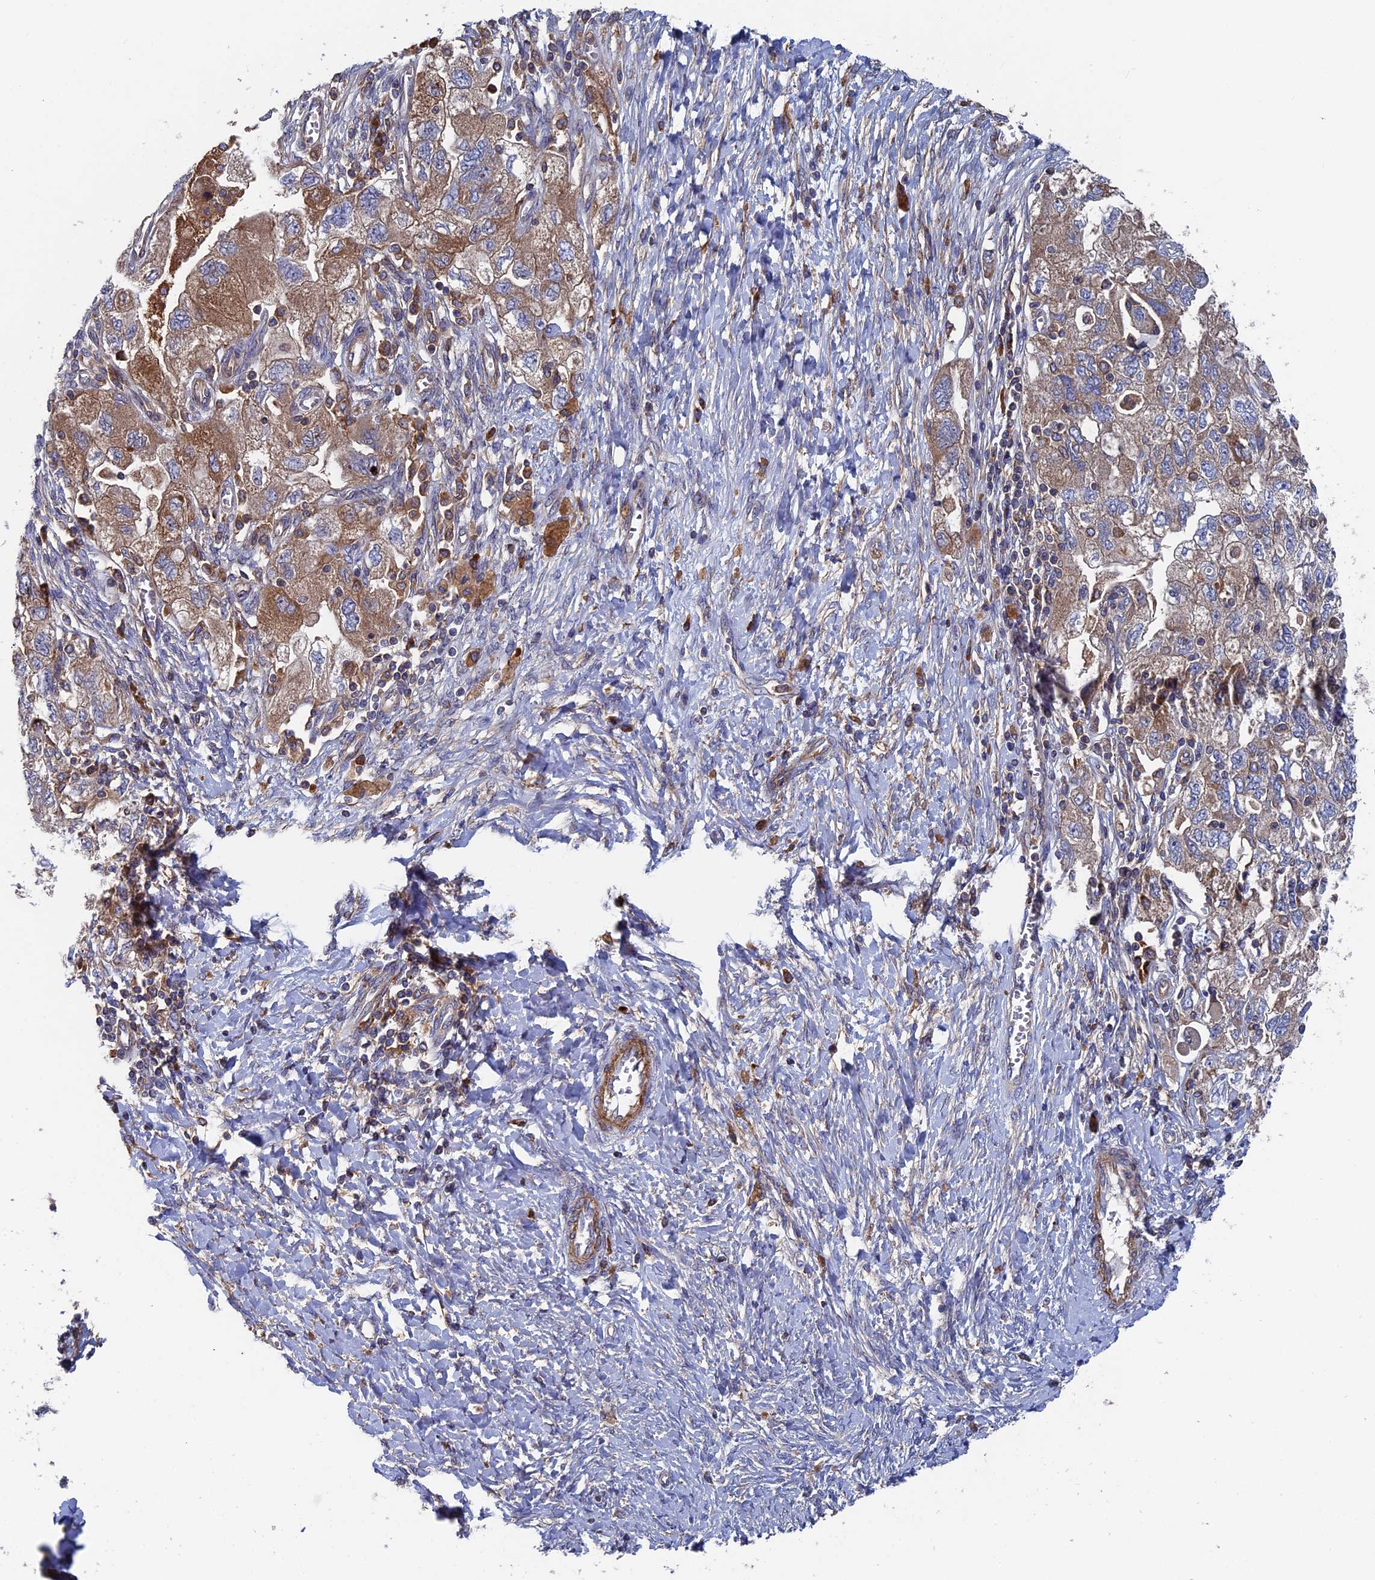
{"staining": {"intensity": "moderate", "quantity": ">75%", "location": "cytoplasmic/membranous"}, "tissue": "ovarian cancer", "cell_type": "Tumor cells", "image_type": "cancer", "snomed": [{"axis": "morphology", "description": "Carcinoma, NOS"}, {"axis": "morphology", "description": "Cystadenocarcinoma, serous, NOS"}, {"axis": "topography", "description": "Ovary"}], "caption": "About >75% of tumor cells in ovarian carcinoma exhibit moderate cytoplasmic/membranous protein expression as visualized by brown immunohistochemical staining.", "gene": "DNAJC3", "patient": {"sex": "female", "age": 69}}